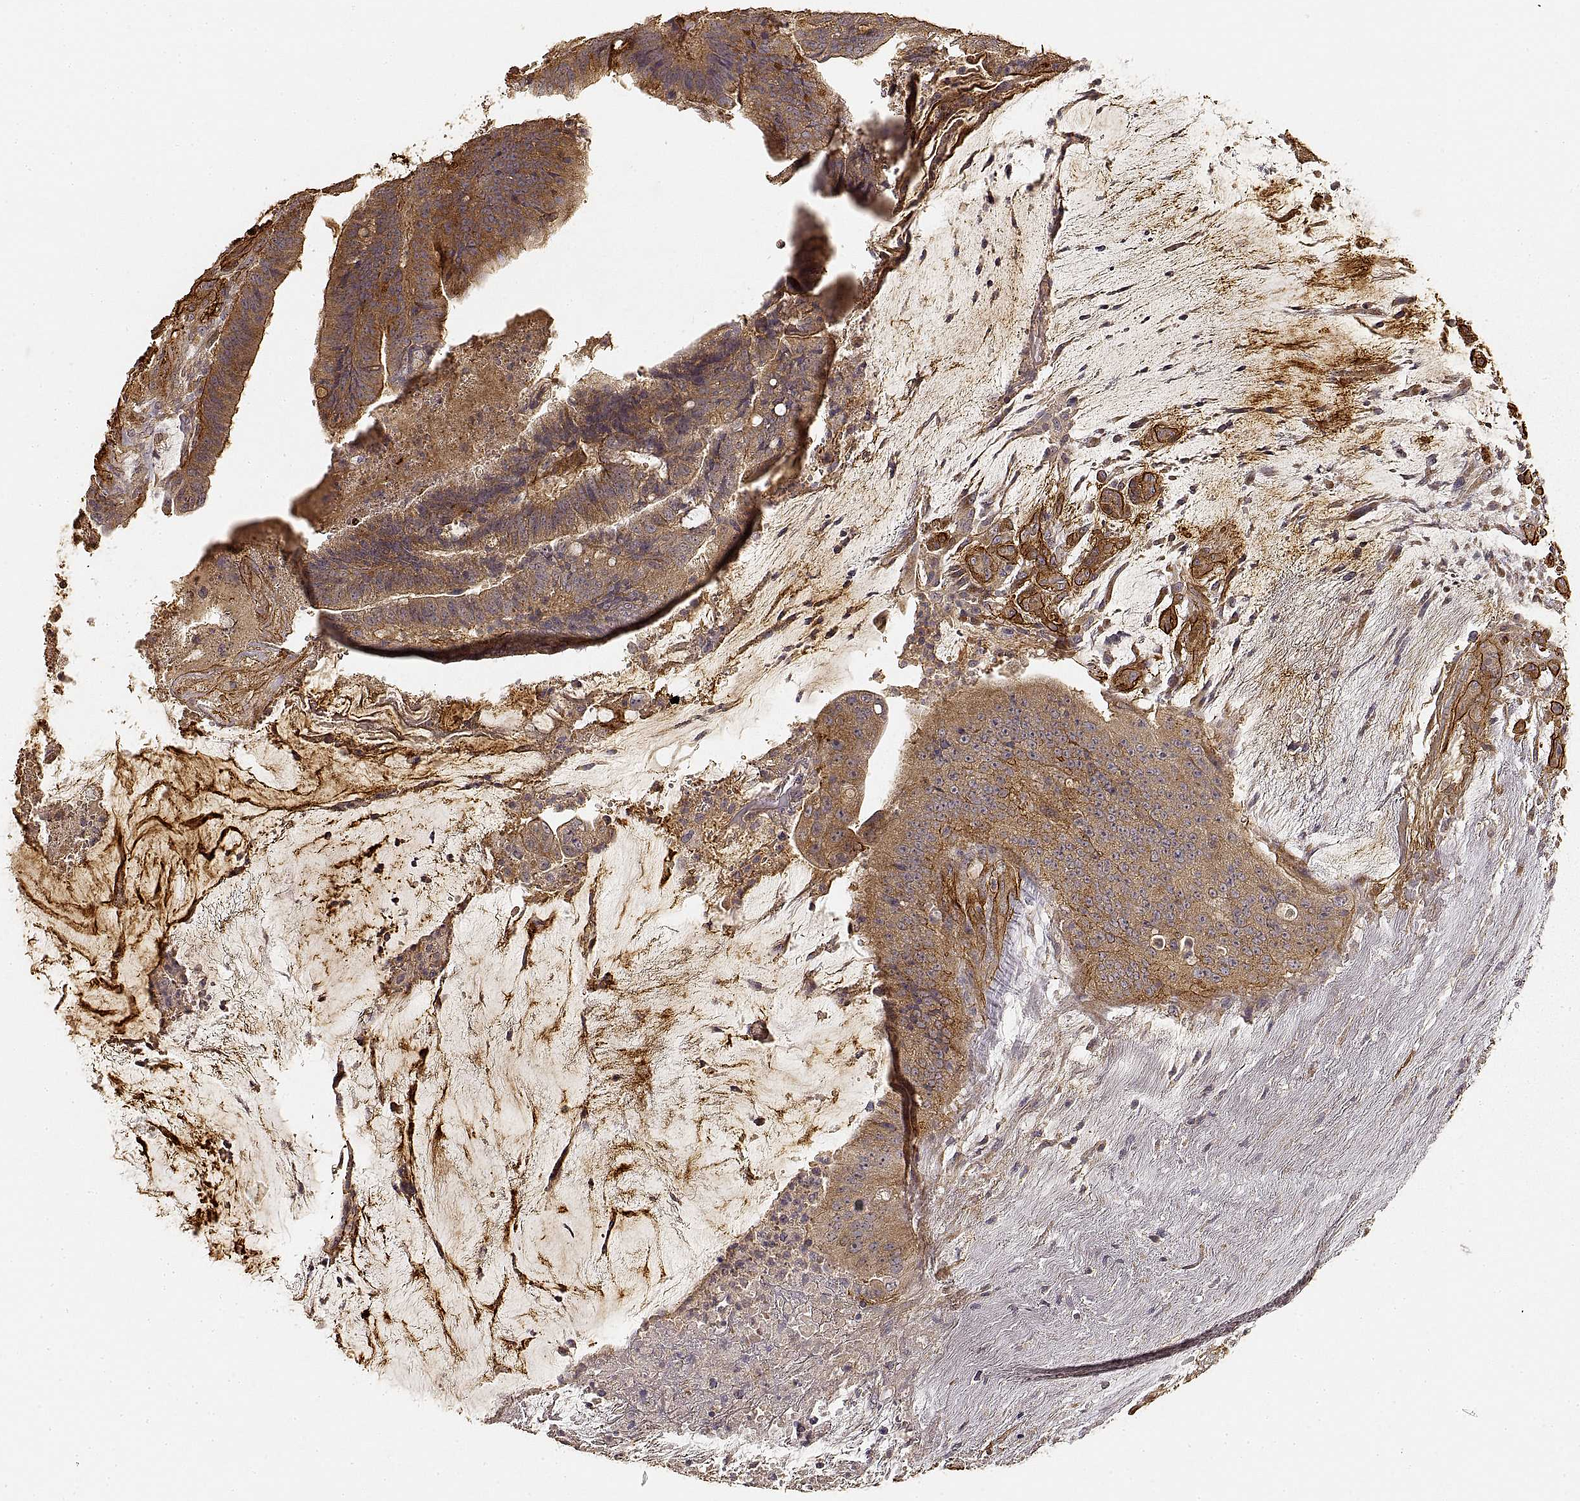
{"staining": {"intensity": "moderate", "quantity": ">75%", "location": "cytoplasmic/membranous"}, "tissue": "colorectal cancer", "cell_type": "Tumor cells", "image_type": "cancer", "snomed": [{"axis": "morphology", "description": "Adenocarcinoma, NOS"}, {"axis": "topography", "description": "Colon"}], "caption": "Immunohistochemistry (IHC) photomicrograph of colorectal cancer stained for a protein (brown), which demonstrates medium levels of moderate cytoplasmic/membranous expression in about >75% of tumor cells.", "gene": "LAMA4", "patient": {"sex": "female", "age": 43}}